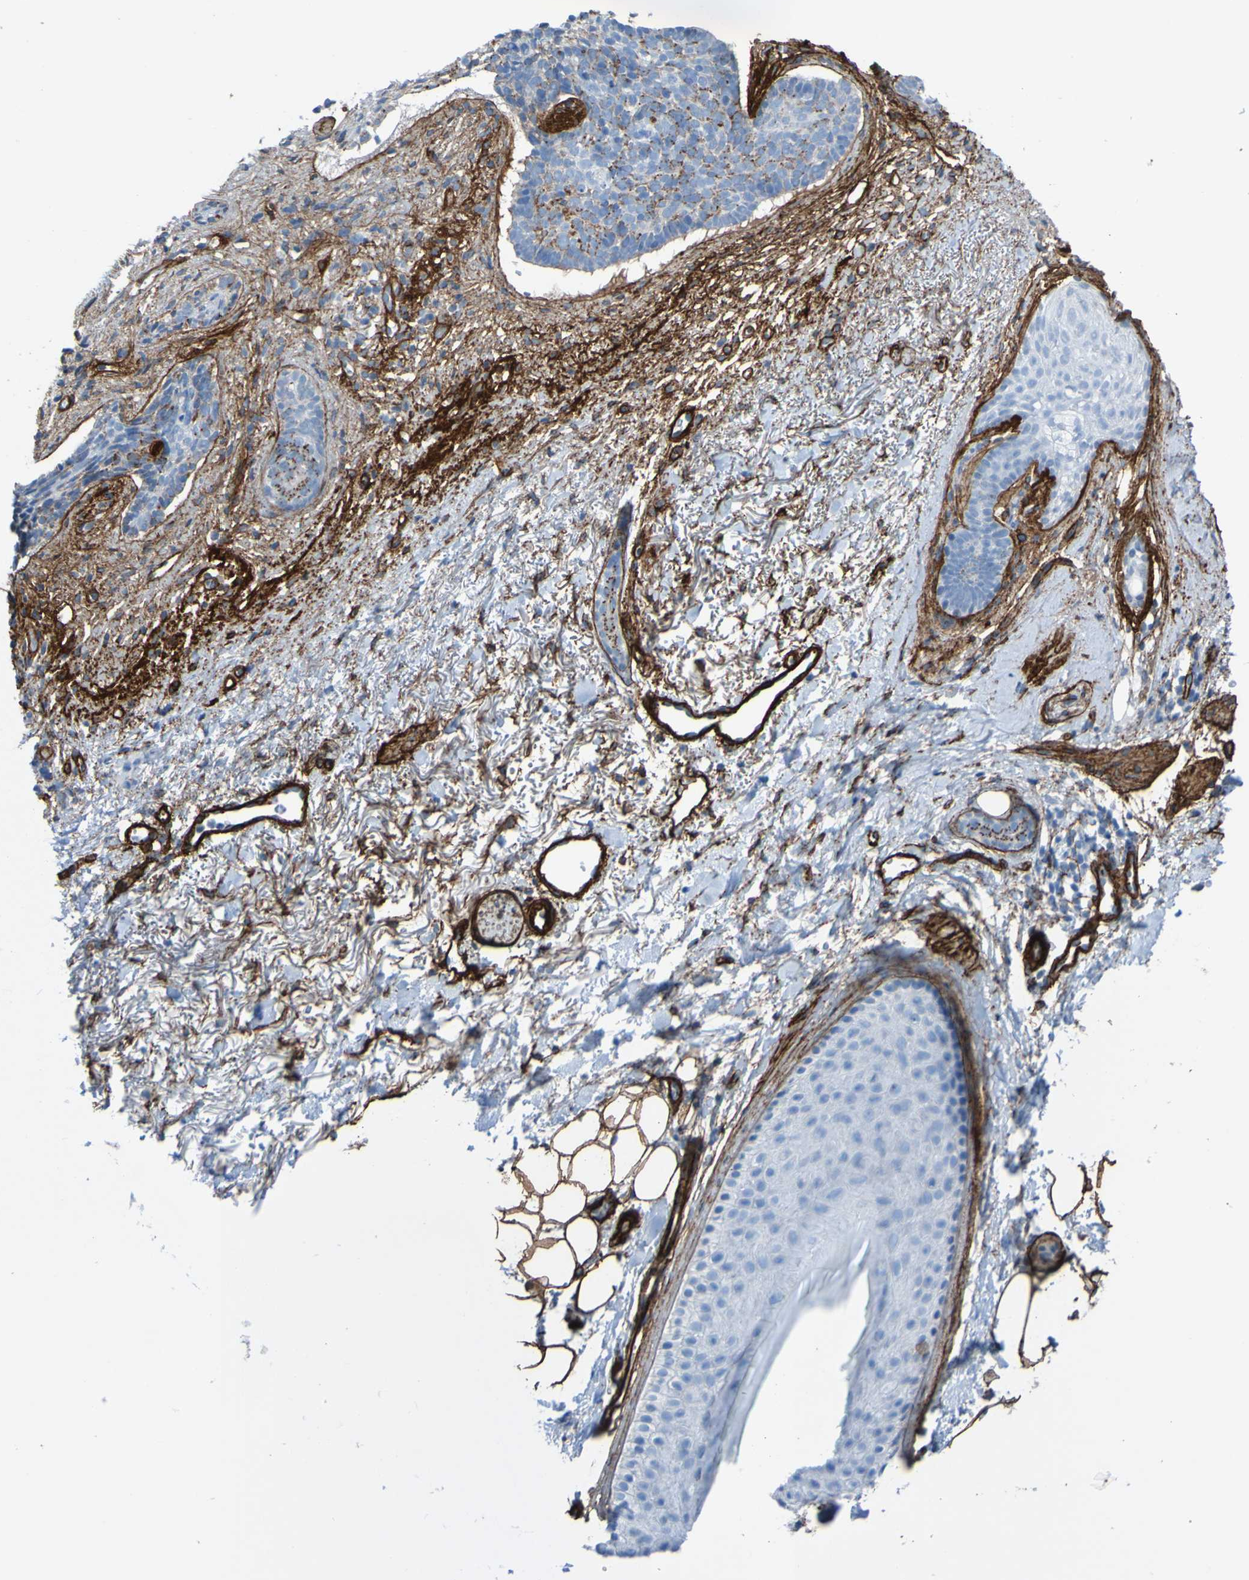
{"staining": {"intensity": "negative", "quantity": "none", "location": "none"}, "tissue": "skin cancer", "cell_type": "Tumor cells", "image_type": "cancer", "snomed": [{"axis": "morphology", "description": "Normal tissue, NOS"}, {"axis": "morphology", "description": "Basal cell carcinoma"}, {"axis": "topography", "description": "Skin"}], "caption": "Tumor cells show no significant positivity in skin basal cell carcinoma.", "gene": "COL4A2", "patient": {"sex": "female", "age": 70}}